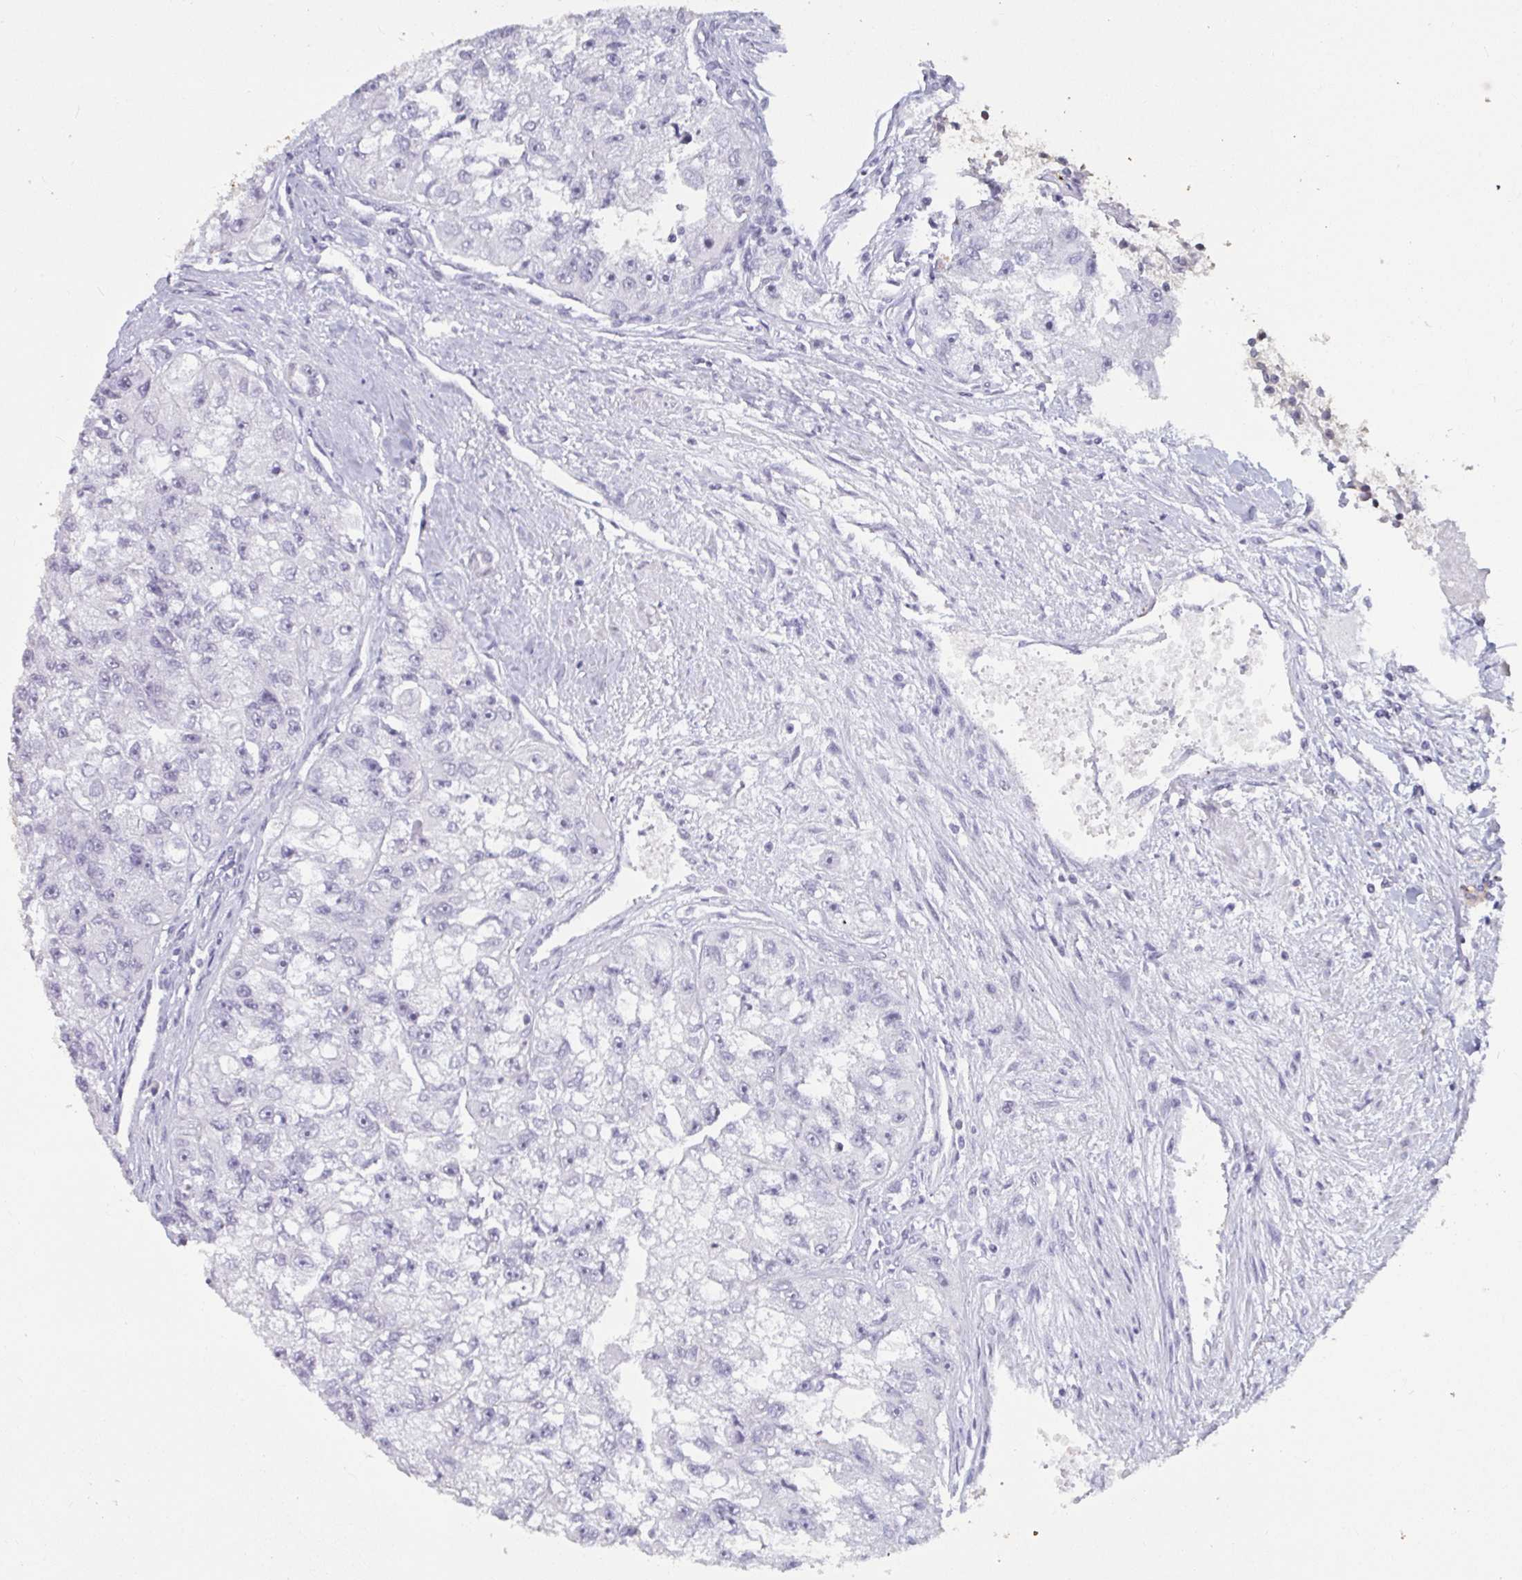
{"staining": {"intensity": "negative", "quantity": "none", "location": "none"}, "tissue": "renal cancer", "cell_type": "Tumor cells", "image_type": "cancer", "snomed": [{"axis": "morphology", "description": "Adenocarcinoma, NOS"}, {"axis": "topography", "description": "Kidney"}], "caption": "Tumor cells show no significant protein positivity in renal cancer (adenocarcinoma).", "gene": "TBC1D4", "patient": {"sex": "male", "age": 63}}